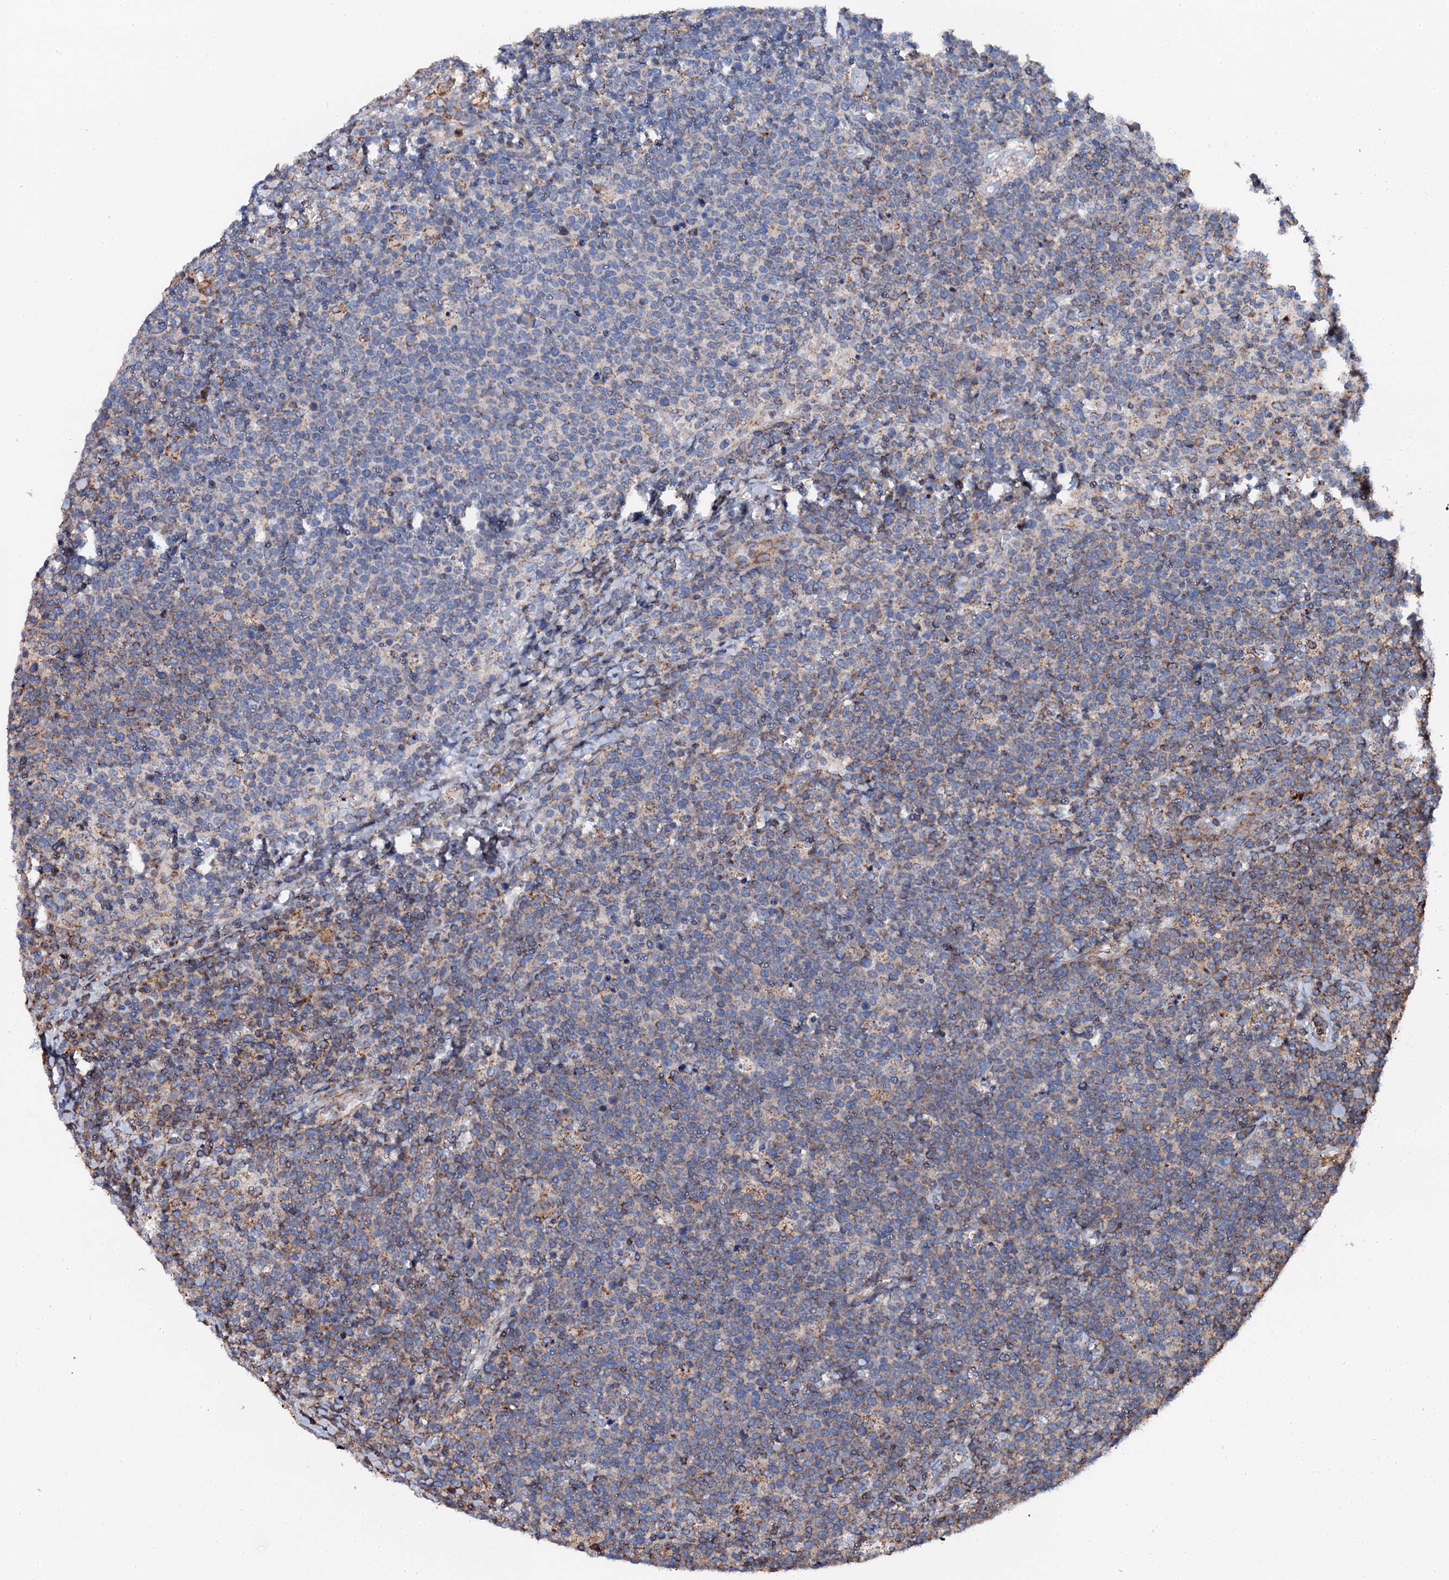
{"staining": {"intensity": "weak", "quantity": "<25%", "location": "cytoplasmic/membranous"}, "tissue": "lymphoma", "cell_type": "Tumor cells", "image_type": "cancer", "snomed": [{"axis": "morphology", "description": "Malignant lymphoma, non-Hodgkin's type, High grade"}, {"axis": "topography", "description": "Lymph node"}], "caption": "Image shows no significant protein expression in tumor cells of lymphoma.", "gene": "INTS10", "patient": {"sex": "male", "age": 61}}